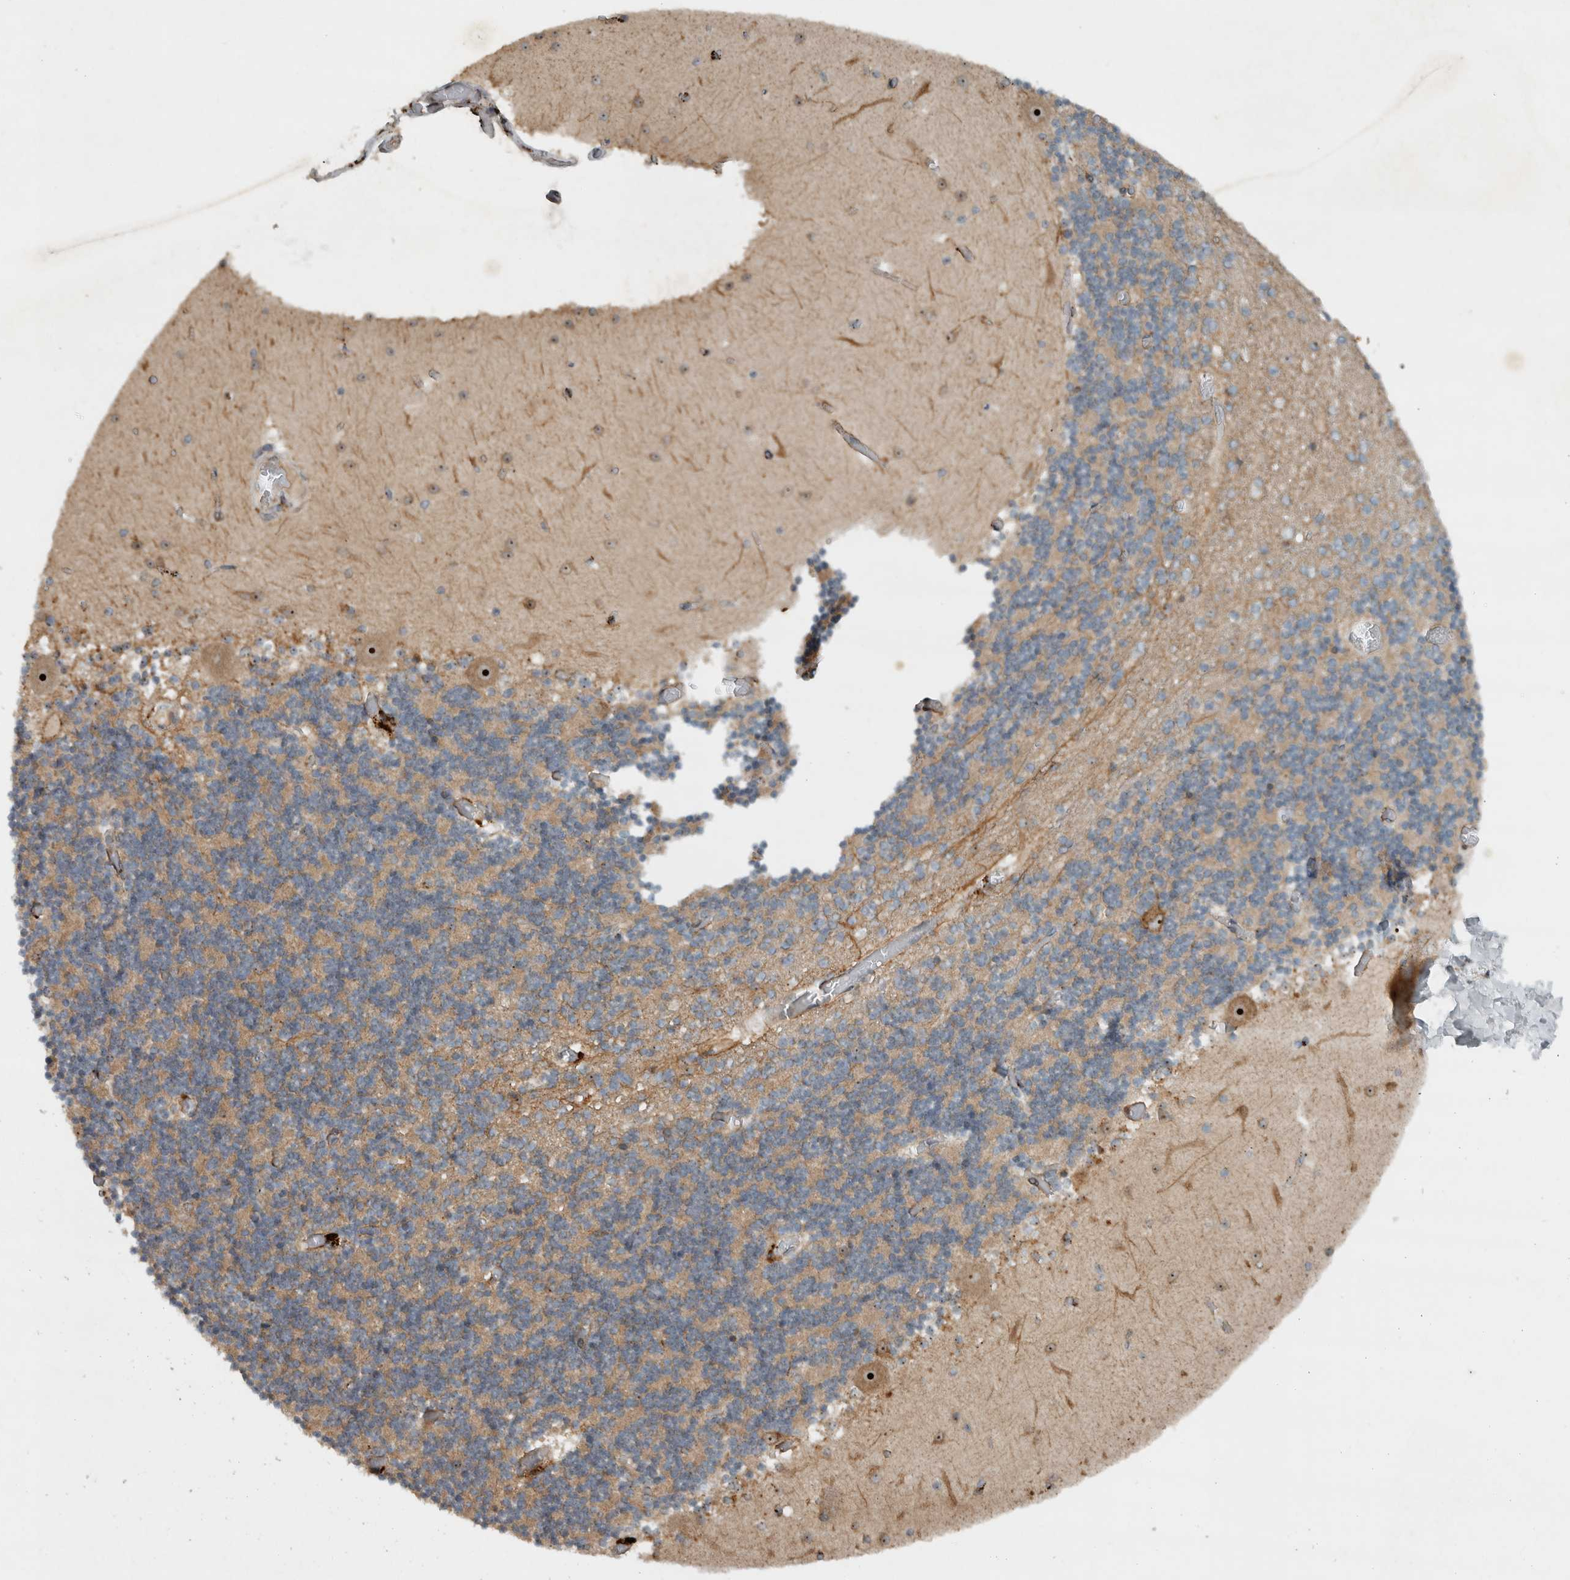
{"staining": {"intensity": "moderate", "quantity": ">75%", "location": "cytoplasmic/membranous"}, "tissue": "cerebellum", "cell_type": "Cells in granular layer", "image_type": "normal", "snomed": [{"axis": "morphology", "description": "Normal tissue, NOS"}, {"axis": "topography", "description": "Cerebellum"}], "caption": "Immunohistochemistry (IHC) staining of benign cerebellum, which demonstrates medium levels of moderate cytoplasmic/membranous positivity in approximately >75% of cells in granular layer indicating moderate cytoplasmic/membranous protein positivity. The staining was performed using DAB (3,3'-diaminobenzidine) (brown) for protein detection and nuclei were counterstained in hematoxylin (blue).", "gene": "GPR137B", "patient": {"sex": "female", "age": 28}}